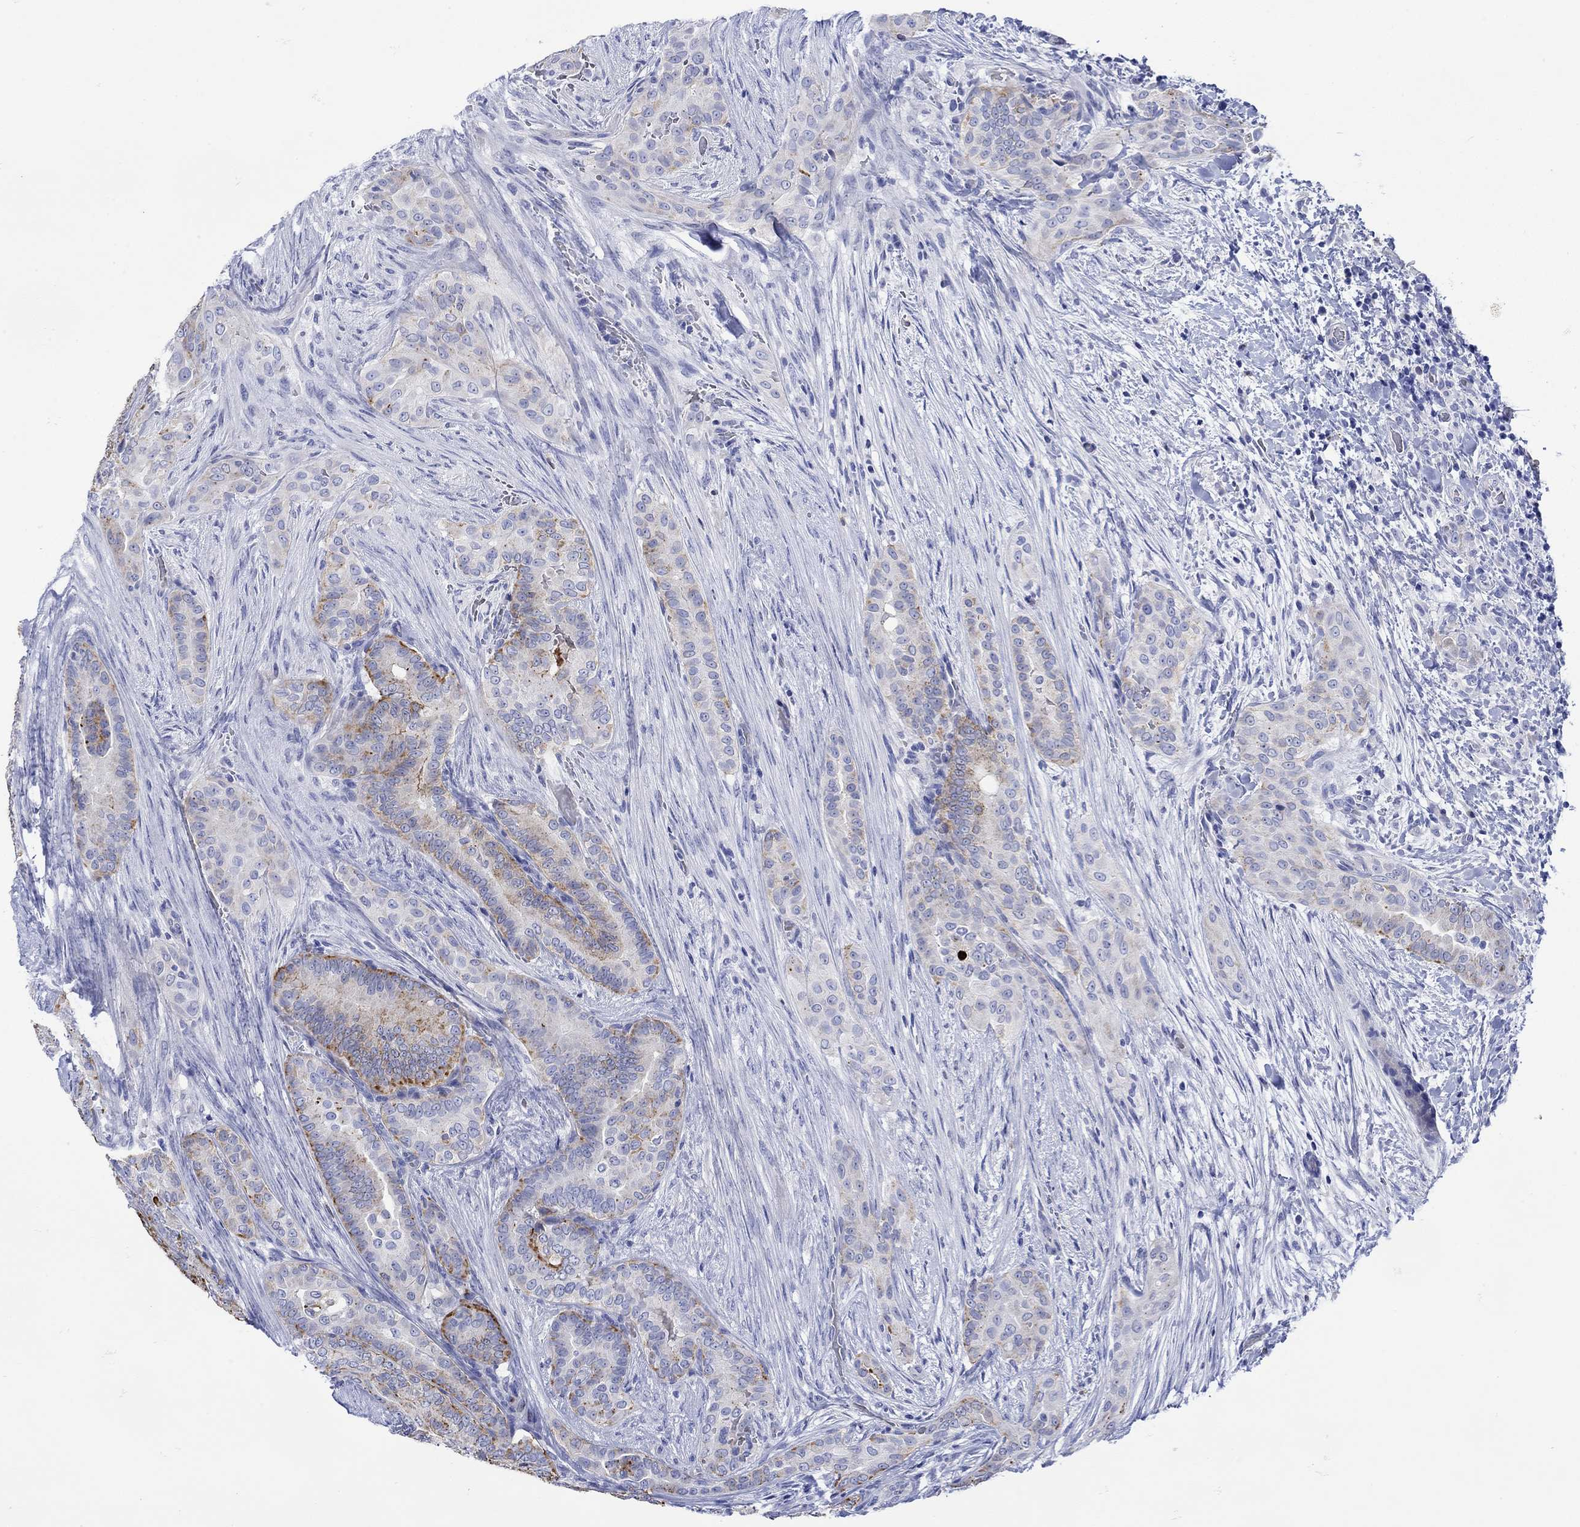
{"staining": {"intensity": "strong", "quantity": "25%-75%", "location": "cytoplasmic/membranous"}, "tissue": "thyroid cancer", "cell_type": "Tumor cells", "image_type": "cancer", "snomed": [{"axis": "morphology", "description": "Papillary adenocarcinoma, NOS"}, {"axis": "topography", "description": "Thyroid gland"}], "caption": "Immunohistochemistry (IHC) photomicrograph of human thyroid cancer stained for a protein (brown), which displays high levels of strong cytoplasmic/membranous staining in approximately 25%-75% of tumor cells.", "gene": "ANKMY1", "patient": {"sex": "male", "age": 61}}